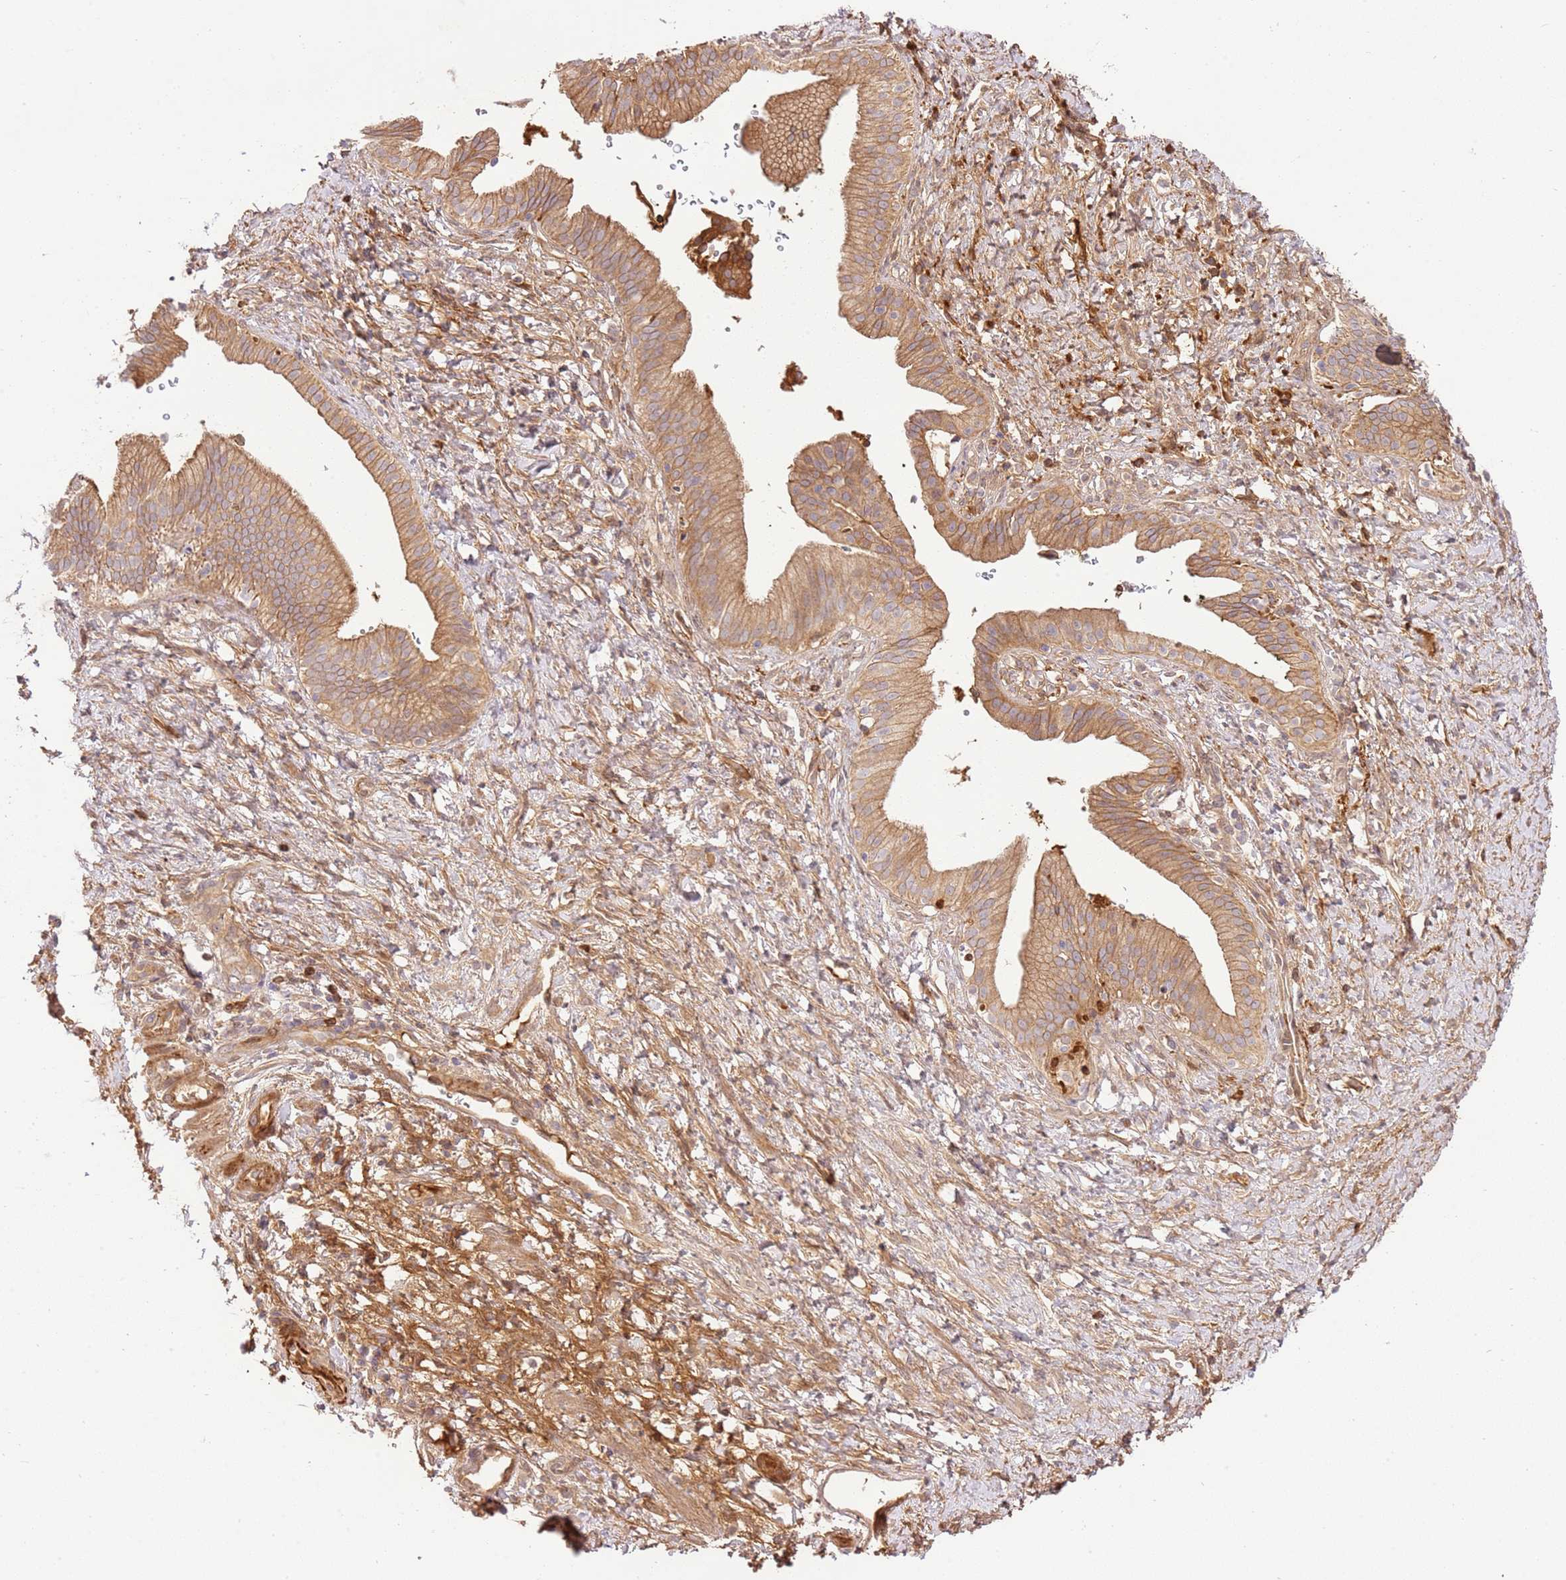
{"staining": {"intensity": "moderate", "quantity": ">75%", "location": "cytoplasmic/membranous"}, "tissue": "pancreatic cancer", "cell_type": "Tumor cells", "image_type": "cancer", "snomed": [{"axis": "morphology", "description": "Adenocarcinoma, NOS"}, {"axis": "topography", "description": "Pancreas"}], "caption": "Protein expression analysis of human pancreatic cancer reveals moderate cytoplasmic/membranous staining in approximately >75% of tumor cells.", "gene": "C8G", "patient": {"sex": "male", "age": 68}}